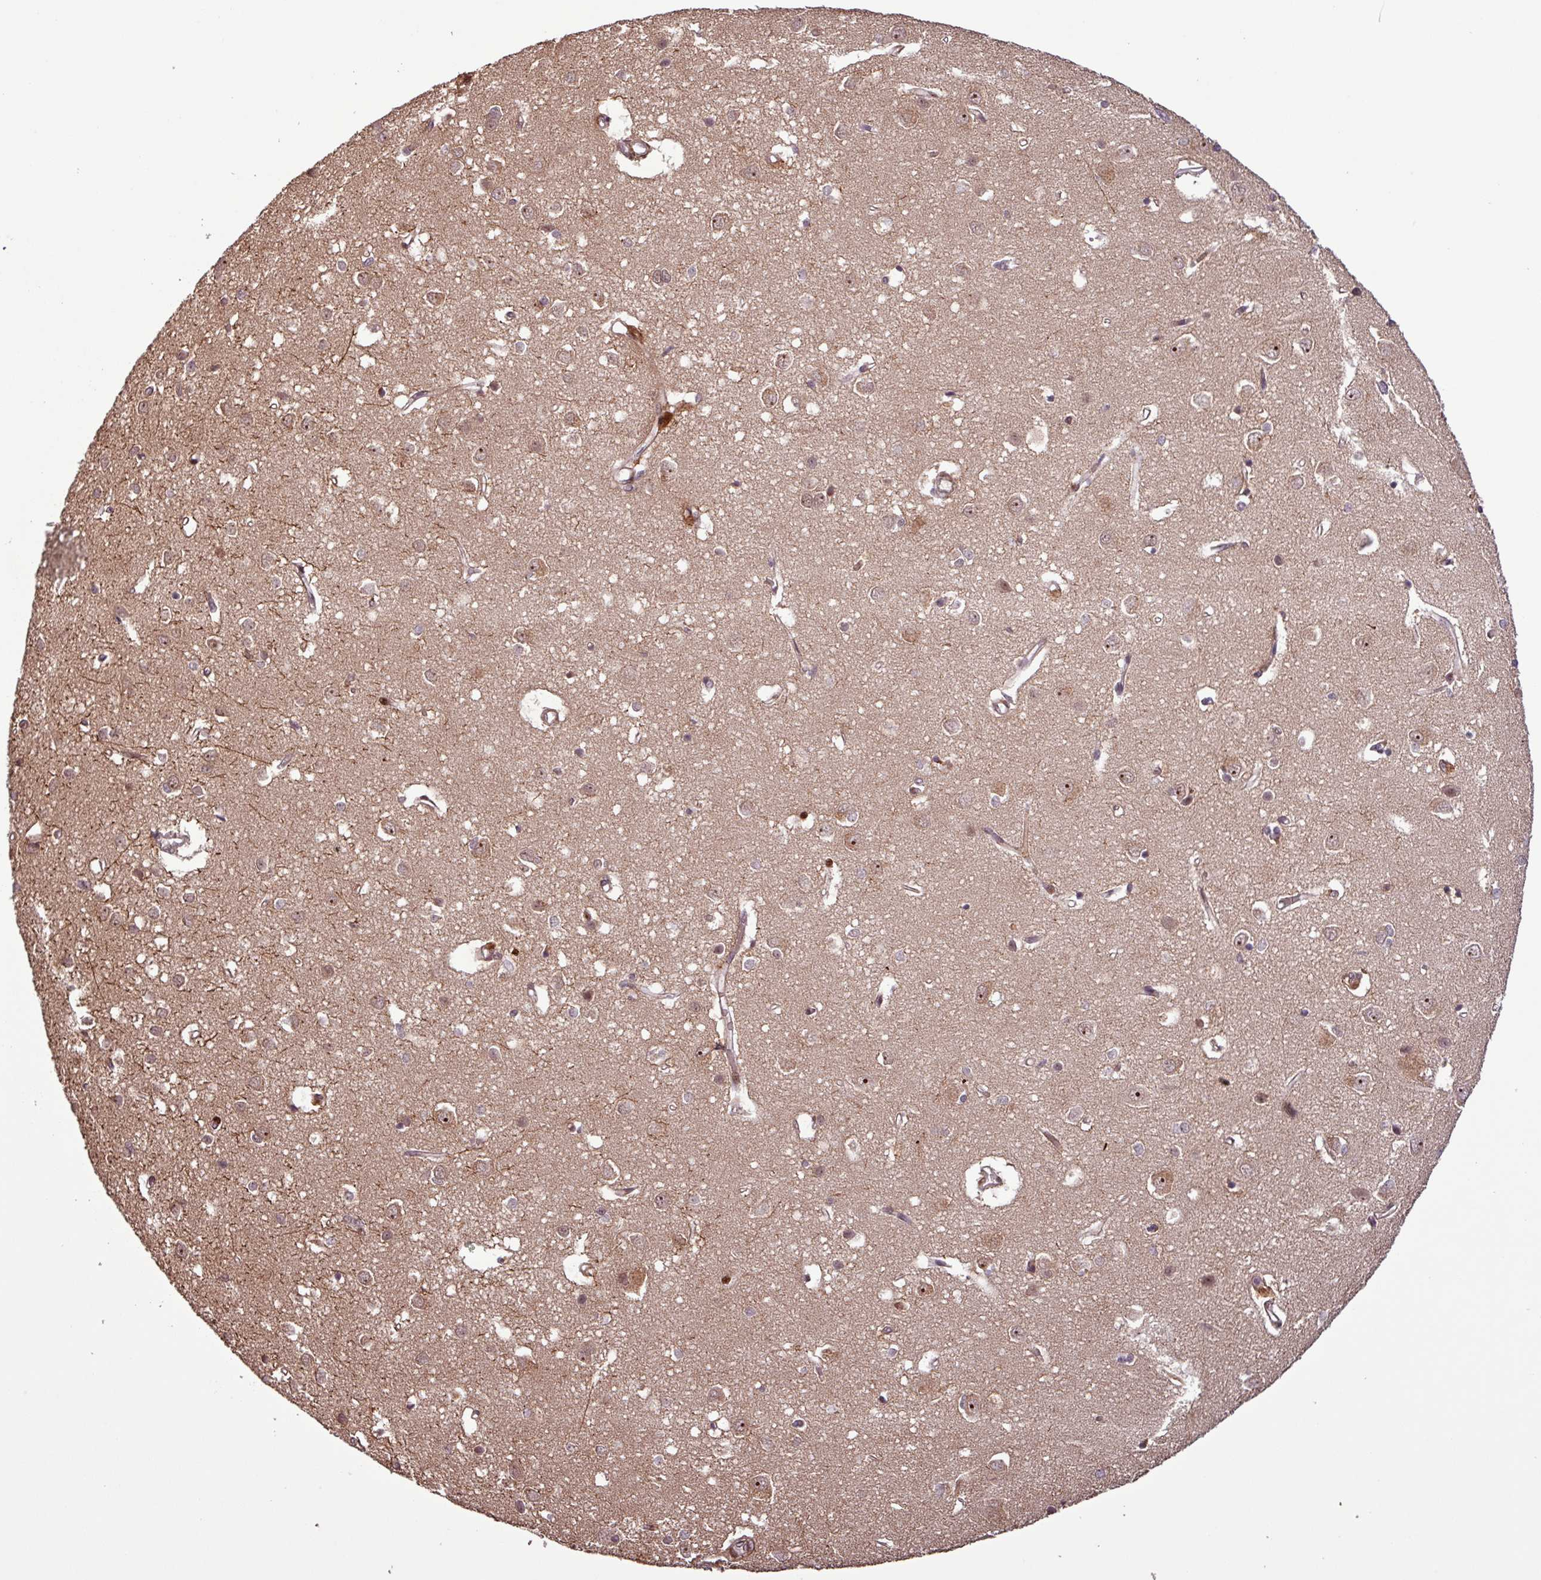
{"staining": {"intensity": "moderate", "quantity": "25%-75%", "location": "nuclear"}, "tissue": "cerebral cortex", "cell_type": "Endothelial cells", "image_type": "normal", "snomed": [{"axis": "morphology", "description": "Normal tissue, NOS"}, {"axis": "topography", "description": "Cerebral cortex"}], "caption": "Moderate nuclear protein positivity is appreciated in approximately 25%-75% of endothelial cells in cerebral cortex.", "gene": "SLC22A24", "patient": {"sex": "female", "age": 64}}